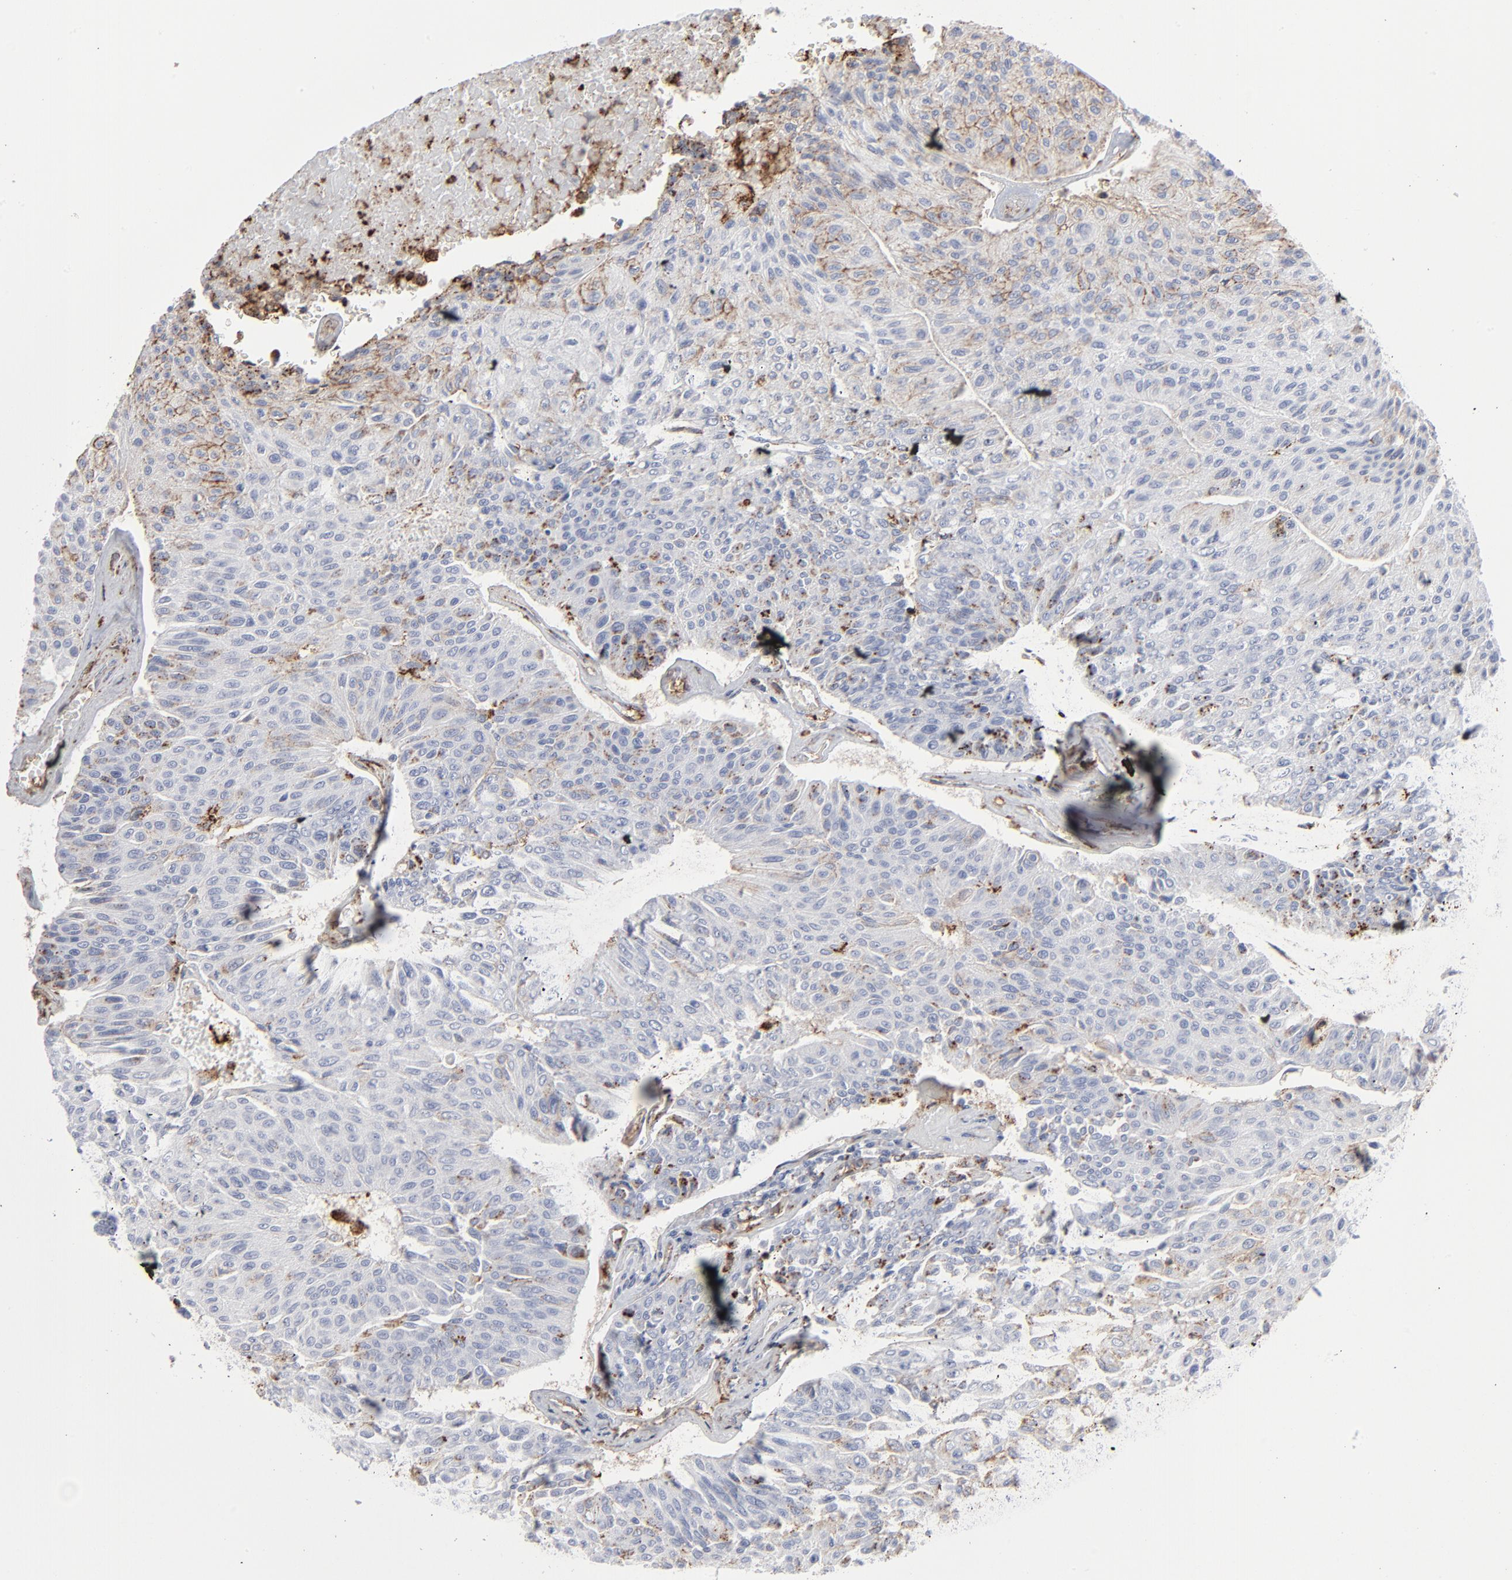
{"staining": {"intensity": "weak", "quantity": "25%-75%", "location": "cytoplasmic/membranous"}, "tissue": "urothelial cancer", "cell_type": "Tumor cells", "image_type": "cancer", "snomed": [{"axis": "morphology", "description": "Urothelial carcinoma, High grade"}, {"axis": "topography", "description": "Urinary bladder"}], "caption": "A high-resolution photomicrograph shows IHC staining of urothelial cancer, which demonstrates weak cytoplasmic/membranous positivity in about 25%-75% of tumor cells.", "gene": "ANXA5", "patient": {"sex": "male", "age": 66}}